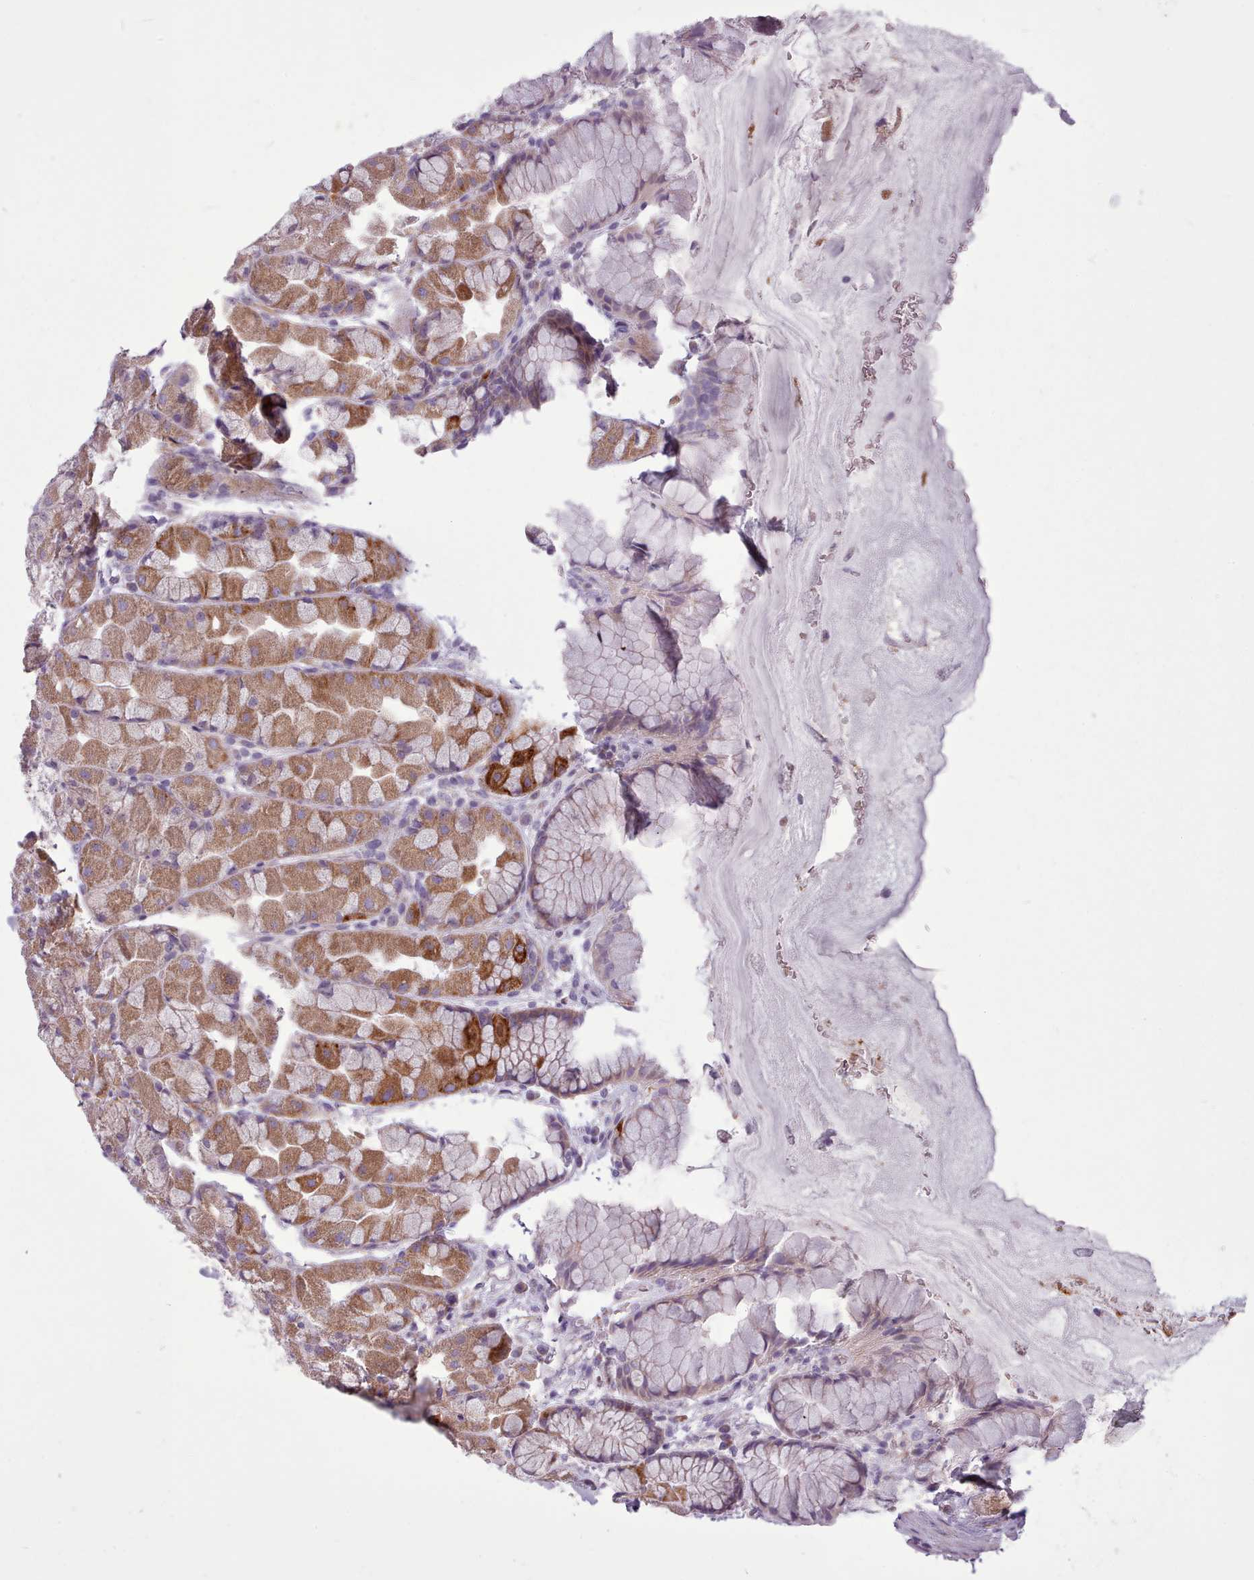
{"staining": {"intensity": "moderate", "quantity": ">75%", "location": "cytoplasmic/membranous"}, "tissue": "stomach", "cell_type": "Glandular cells", "image_type": "normal", "snomed": [{"axis": "morphology", "description": "Normal tissue, NOS"}, {"axis": "topography", "description": "Stomach"}], "caption": "Brown immunohistochemical staining in normal human stomach shows moderate cytoplasmic/membranous staining in about >75% of glandular cells. Using DAB (brown) and hematoxylin (blue) stains, captured at high magnification using brightfield microscopy.", "gene": "AVL9", "patient": {"sex": "male", "age": 57}}